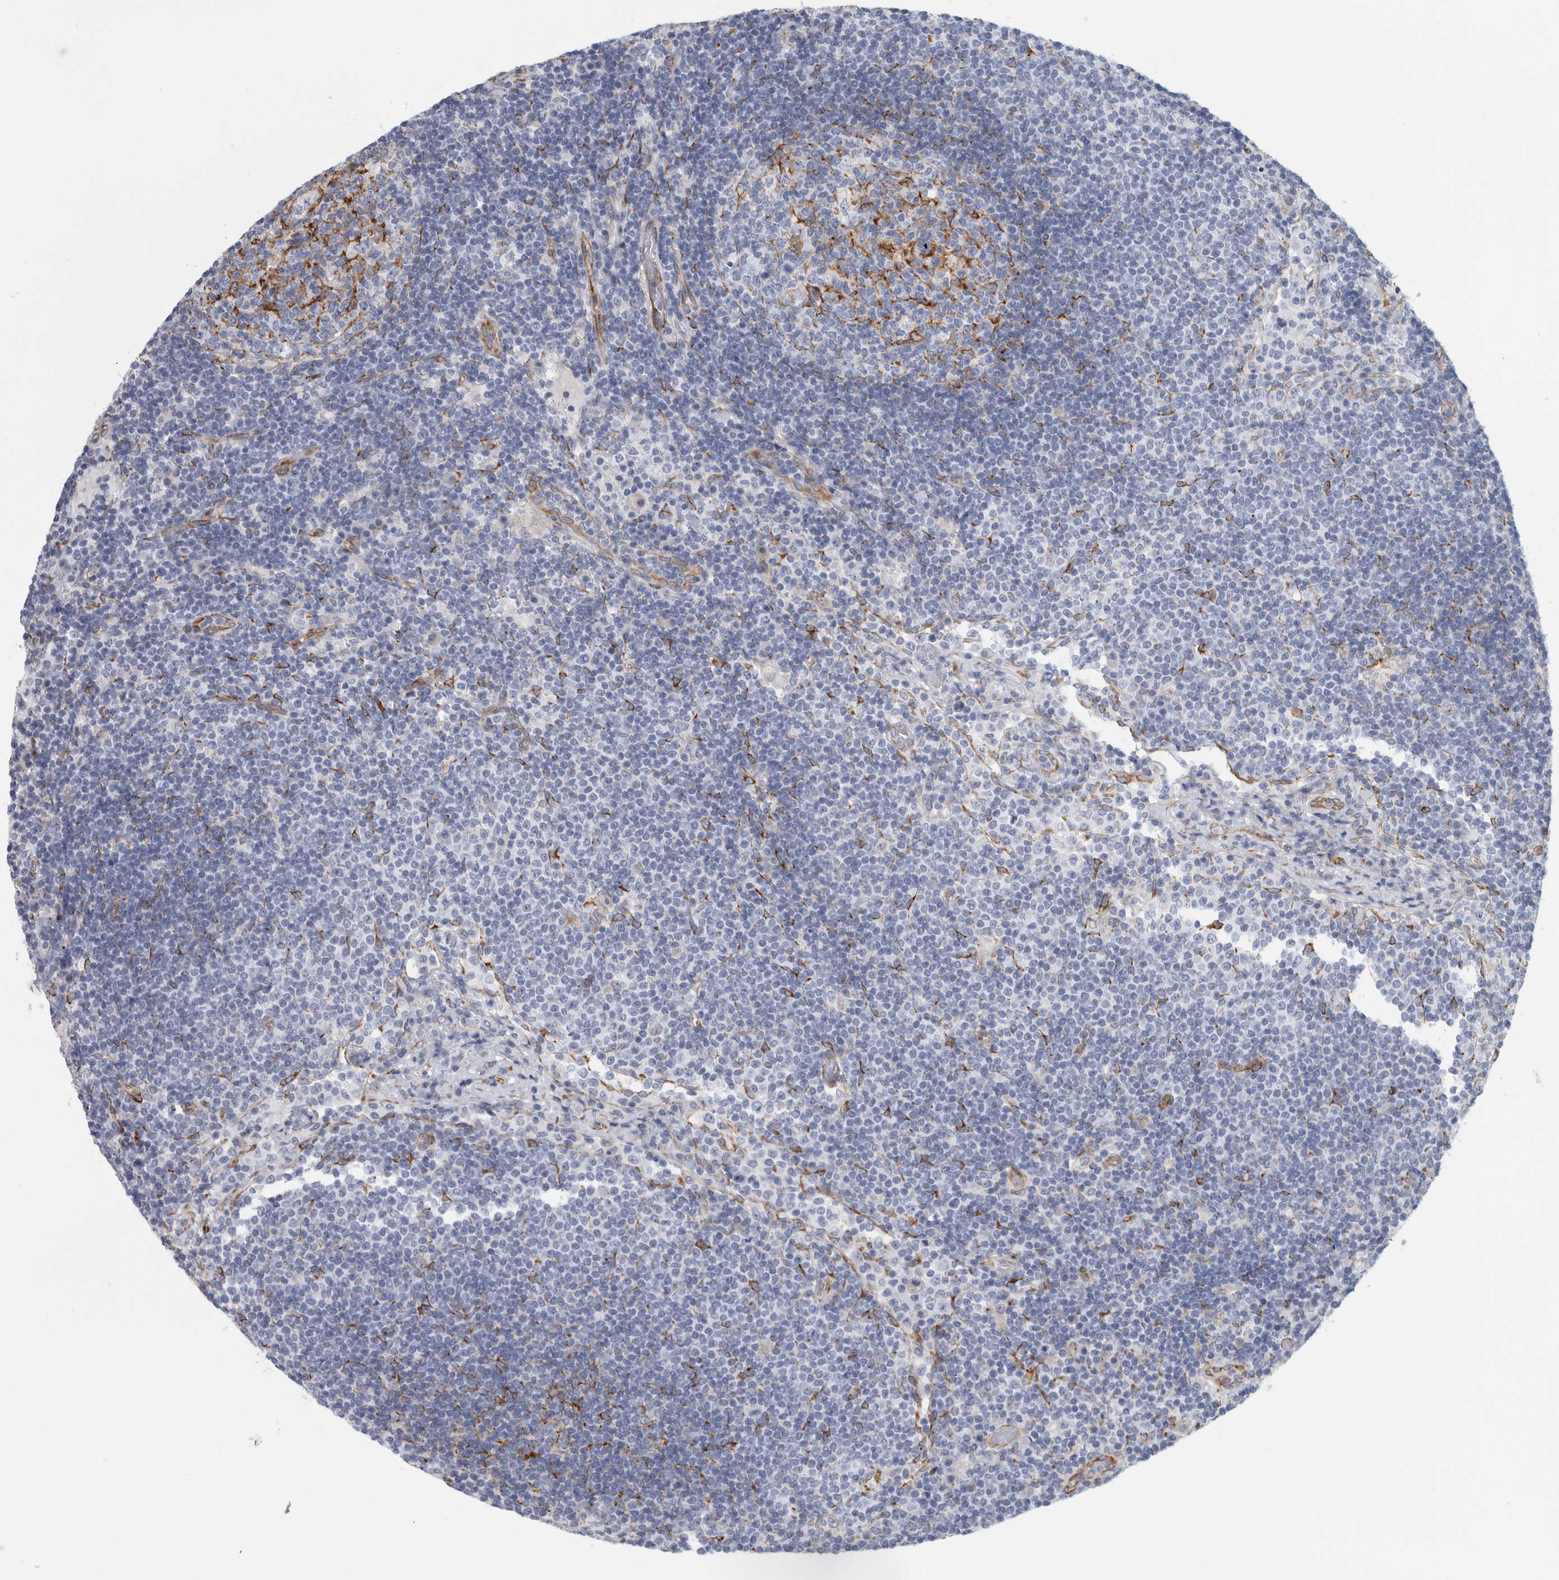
{"staining": {"intensity": "moderate", "quantity": "<25%", "location": "cytoplasmic/membranous"}, "tissue": "lymph node", "cell_type": "Germinal center cells", "image_type": "normal", "snomed": [{"axis": "morphology", "description": "Normal tissue, NOS"}, {"axis": "topography", "description": "Lymph node"}], "caption": "Protein analysis of benign lymph node shows moderate cytoplasmic/membranous staining in about <25% of germinal center cells. (Brightfield microscopy of DAB IHC at high magnification).", "gene": "B3GNT3", "patient": {"sex": "female", "age": 53}}